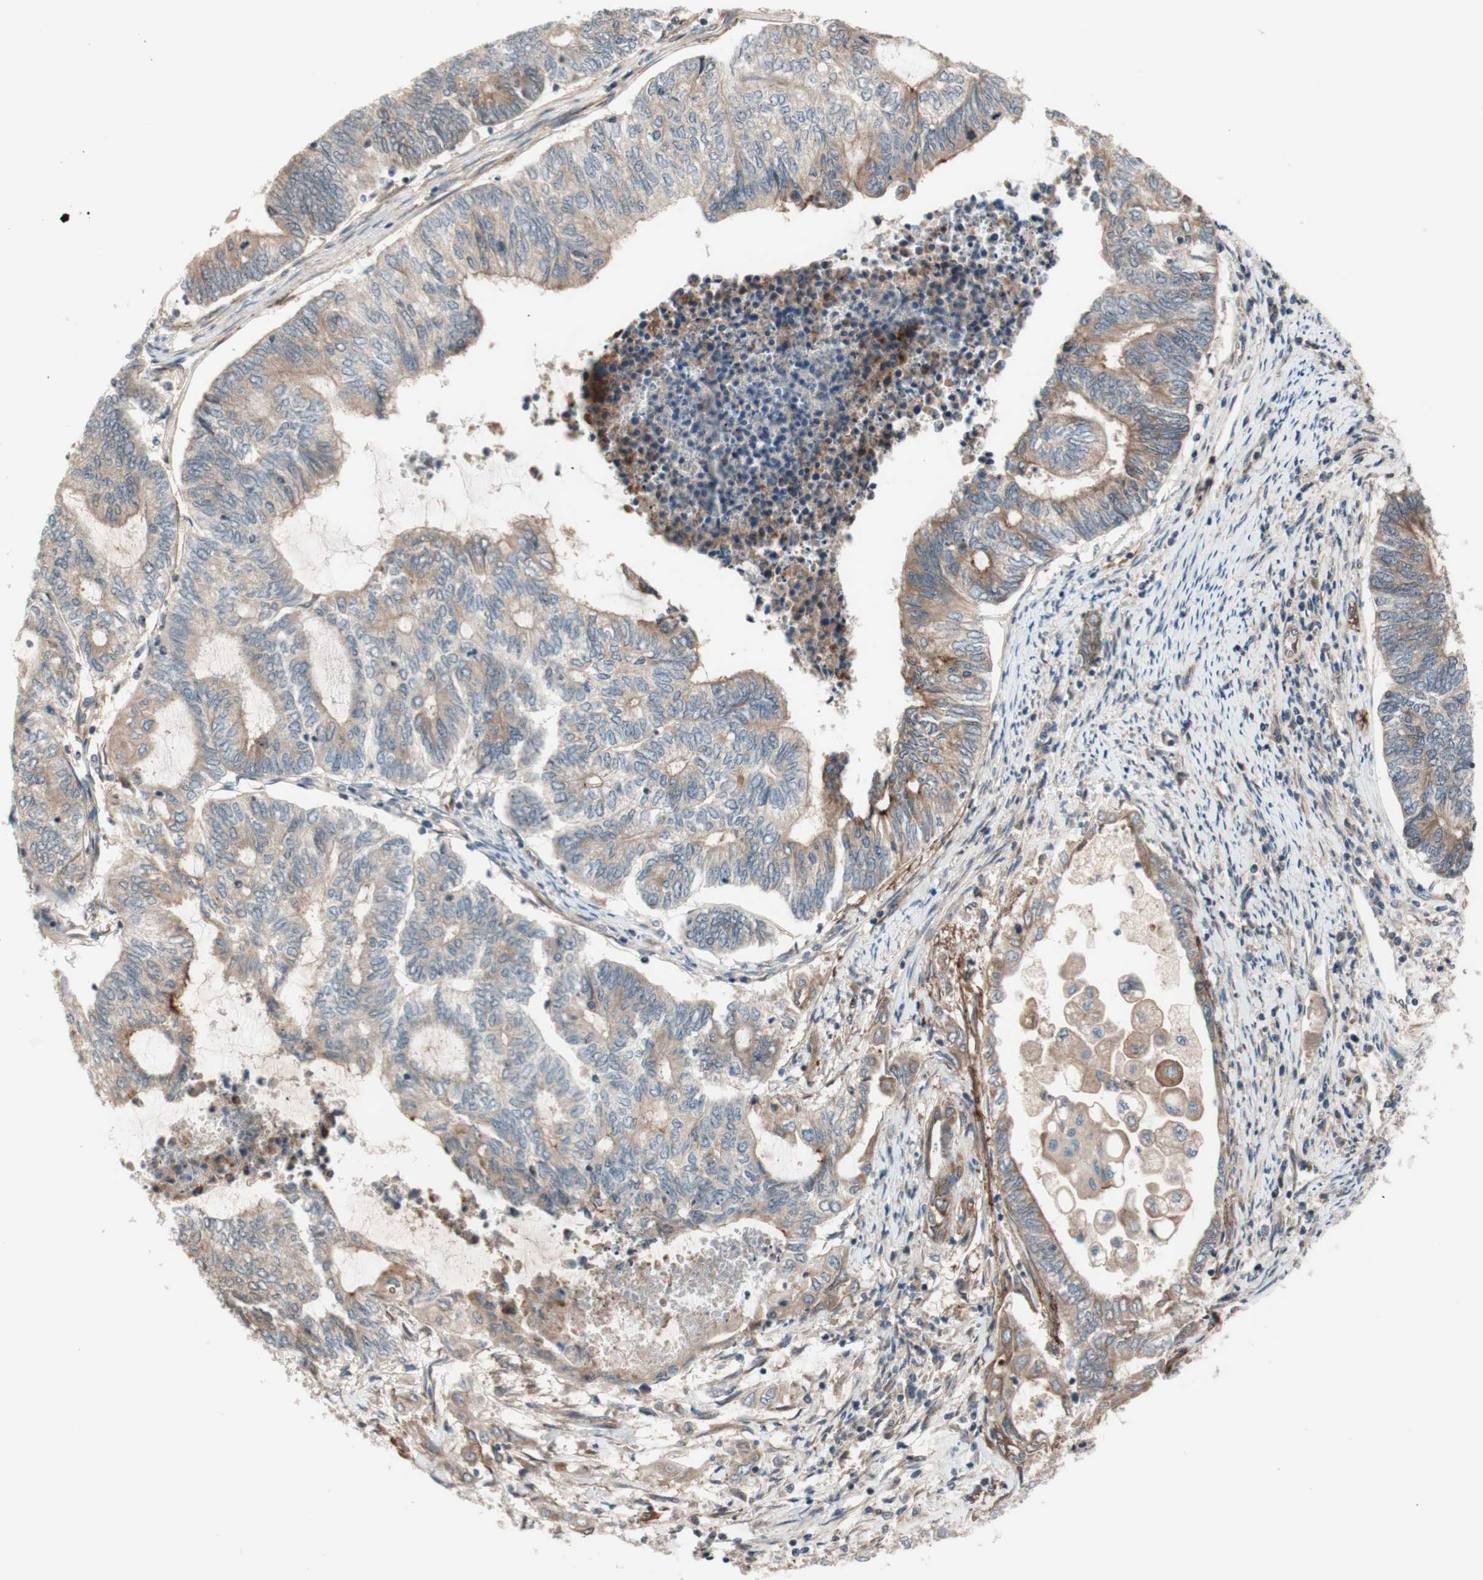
{"staining": {"intensity": "weak", "quantity": "25%-75%", "location": "cytoplasmic/membranous"}, "tissue": "endometrial cancer", "cell_type": "Tumor cells", "image_type": "cancer", "snomed": [{"axis": "morphology", "description": "Adenocarcinoma, NOS"}, {"axis": "topography", "description": "Uterus"}, {"axis": "topography", "description": "Endometrium"}], "caption": "This micrograph exhibits immunohistochemistry (IHC) staining of human endometrial cancer (adenocarcinoma), with low weak cytoplasmic/membranous positivity in approximately 25%-75% of tumor cells.", "gene": "CD55", "patient": {"sex": "female", "age": 70}}